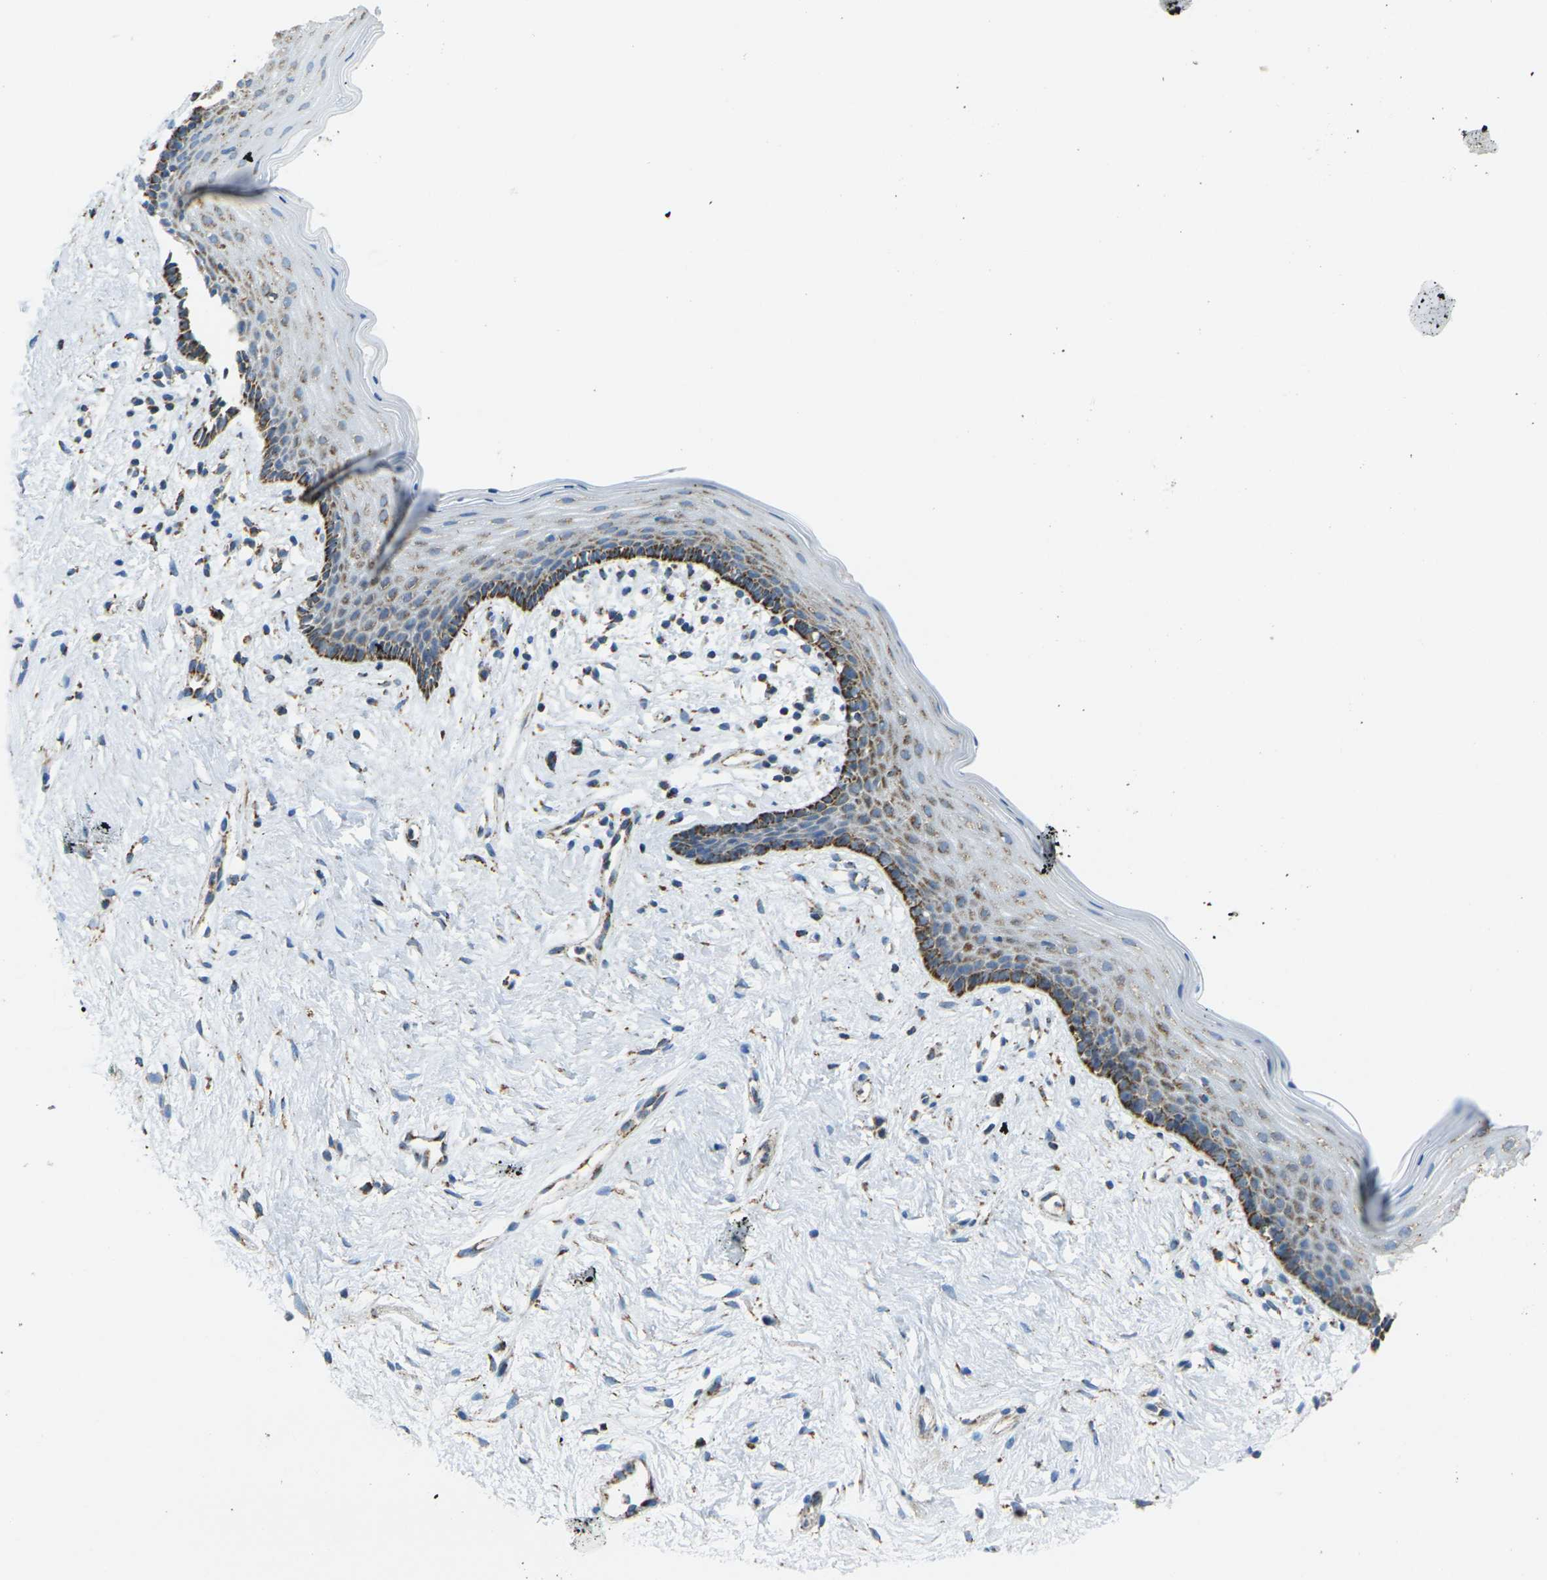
{"staining": {"intensity": "strong", "quantity": "<25%", "location": "cytoplasmic/membranous"}, "tissue": "vagina", "cell_type": "Squamous epithelial cells", "image_type": "normal", "snomed": [{"axis": "morphology", "description": "Normal tissue, NOS"}, {"axis": "topography", "description": "Vagina"}], "caption": "This histopathology image displays immunohistochemistry (IHC) staining of unremarkable vagina, with medium strong cytoplasmic/membranous staining in about <25% of squamous epithelial cells.", "gene": "CYB5R1", "patient": {"sex": "female", "age": 44}}